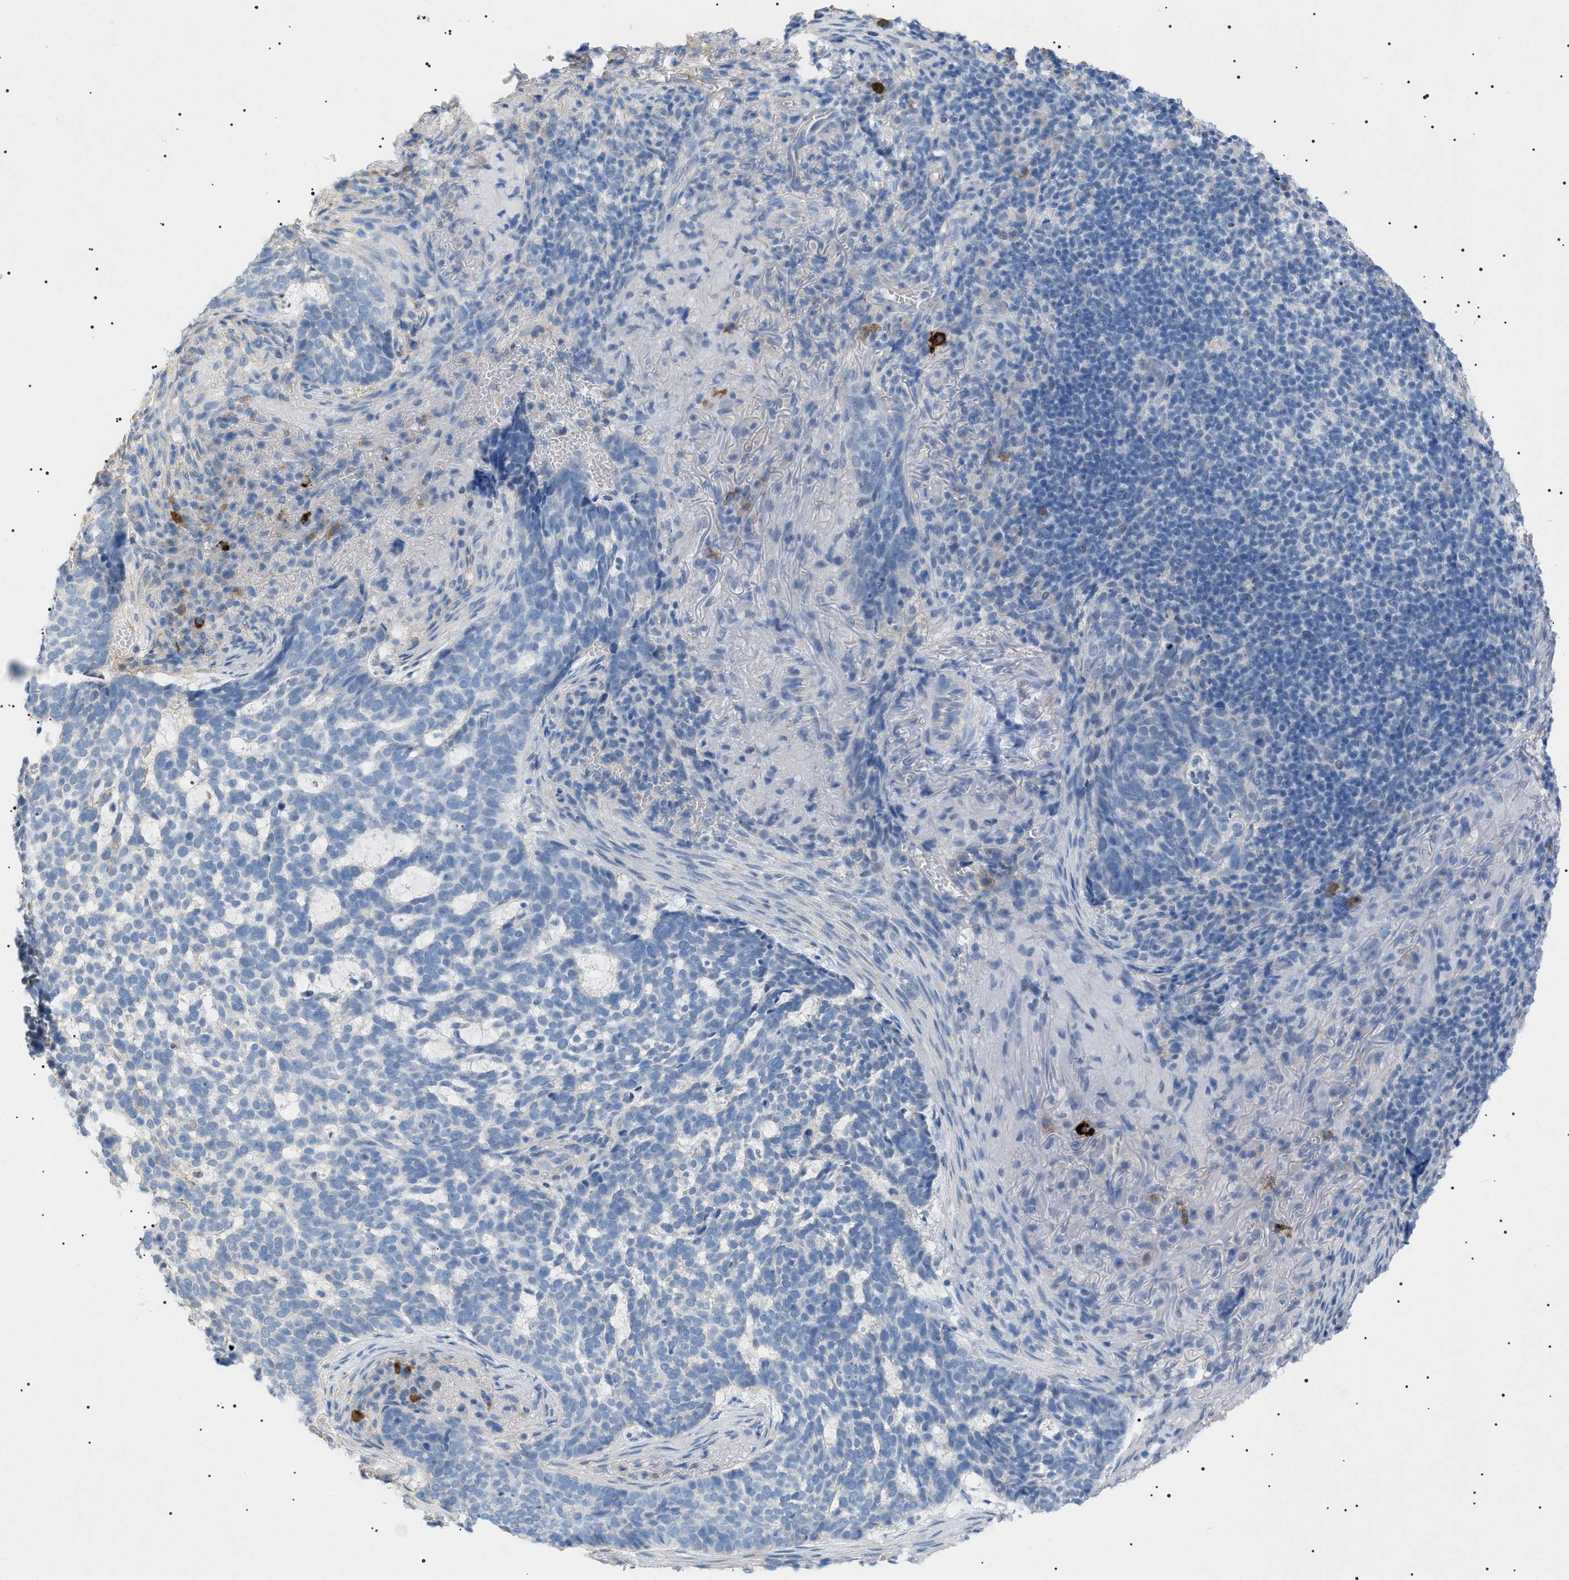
{"staining": {"intensity": "negative", "quantity": "none", "location": "none"}, "tissue": "skin cancer", "cell_type": "Tumor cells", "image_type": "cancer", "snomed": [{"axis": "morphology", "description": "Basal cell carcinoma"}, {"axis": "topography", "description": "Skin"}], "caption": "High power microscopy histopathology image of an immunohistochemistry (IHC) micrograph of skin cancer, revealing no significant staining in tumor cells. Brightfield microscopy of immunohistochemistry (IHC) stained with DAB (3,3'-diaminobenzidine) (brown) and hematoxylin (blue), captured at high magnification.", "gene": "ADAMTS1", "patient": {"sex": "male", "age": 85}}